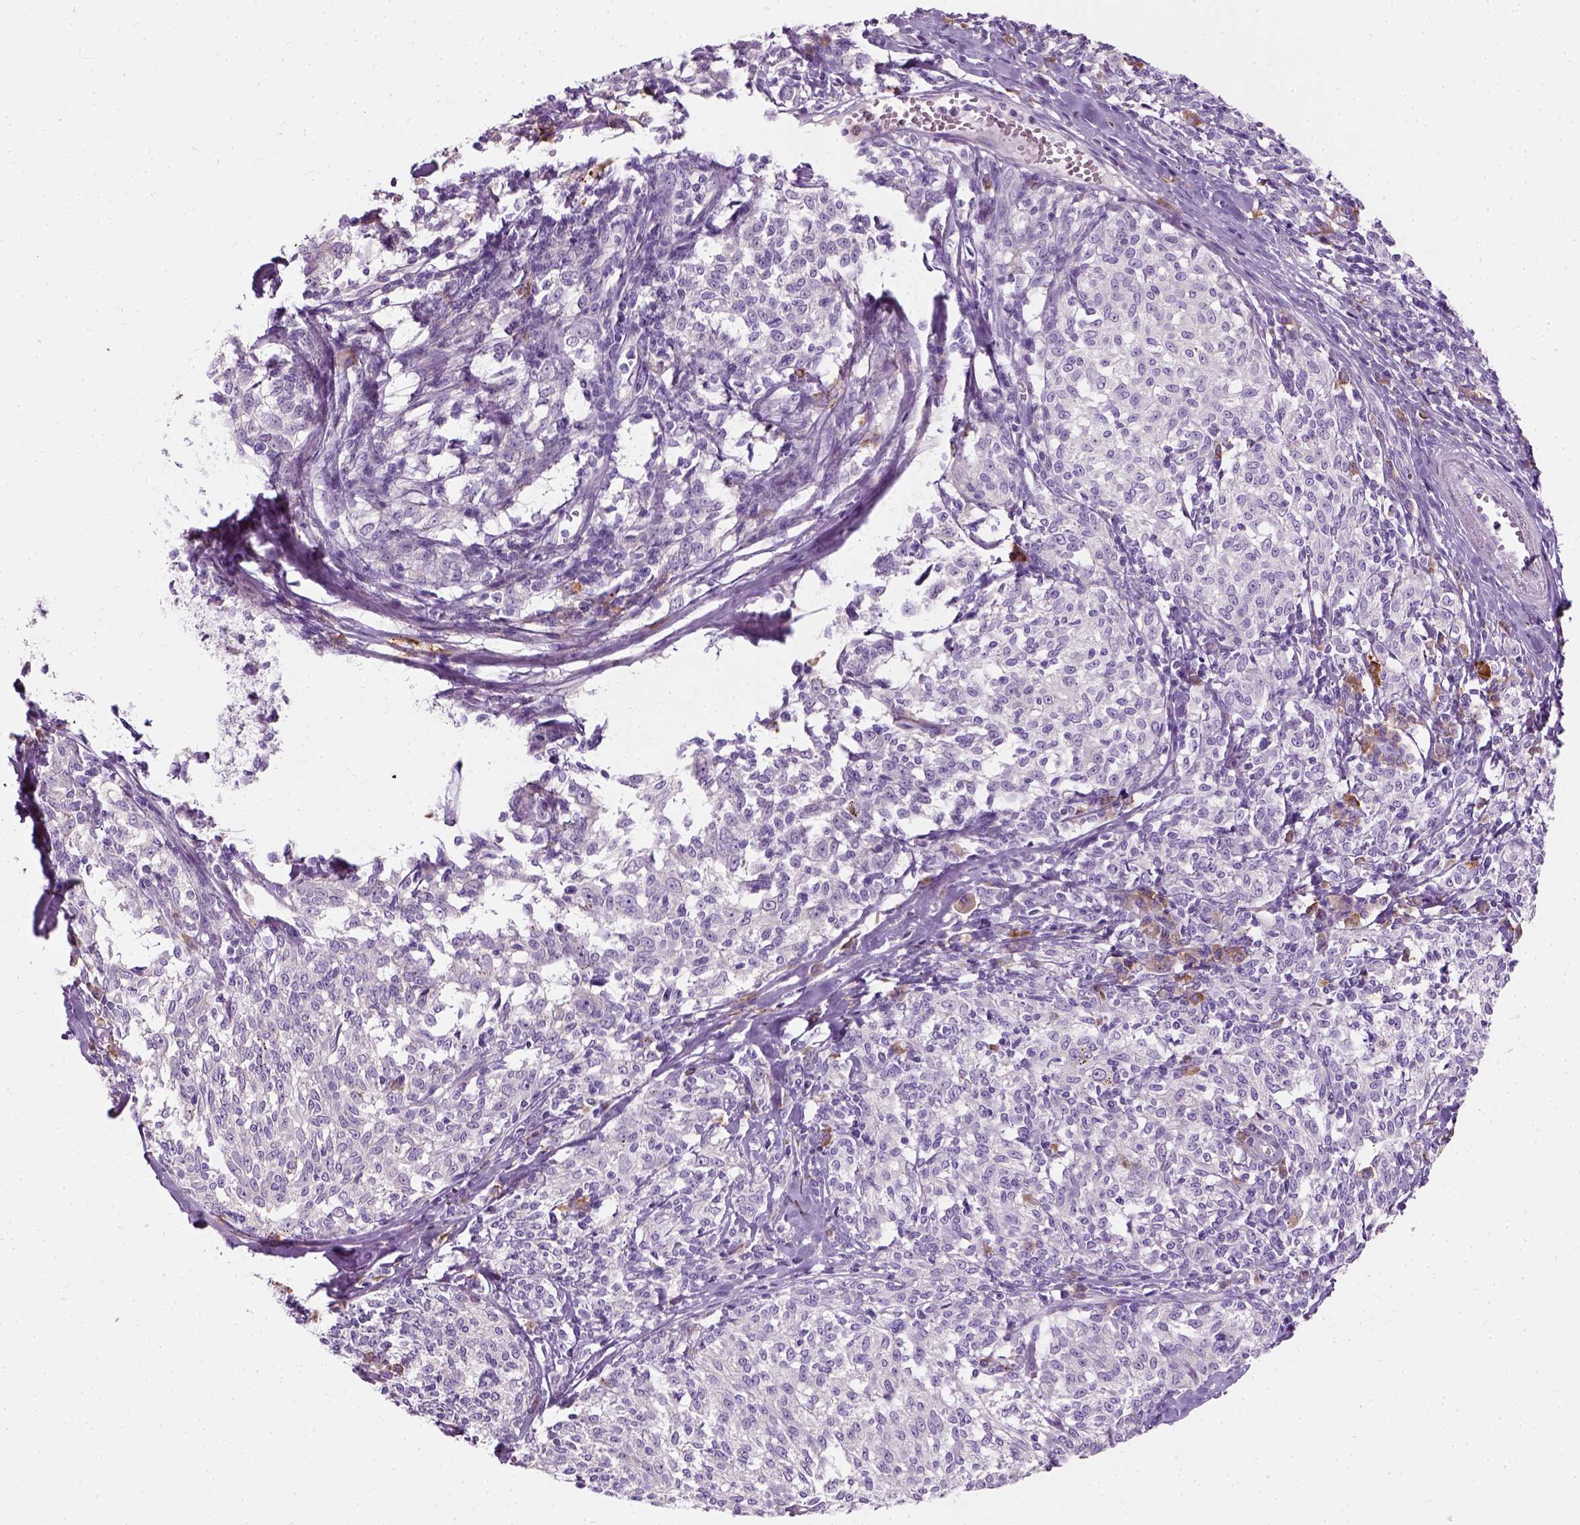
{"staining": {"intensity": "negative", "quantity": "none", "location": "none"}, "tissue": "melanoma", "cell_type": "Tumor cells", "image_type": "cancer", "snomed": [{"axis": "morphology", "description": "Malignant melanoma, NOS"}, {"axis": "topography", "description": "Skin"}], "caption": "Immunohistochemistry (IHC) of malignant melanoma shows no expression in tumor cells.", "gene": "TRIM72", "patient": {"sex": "female", "age": 72}}